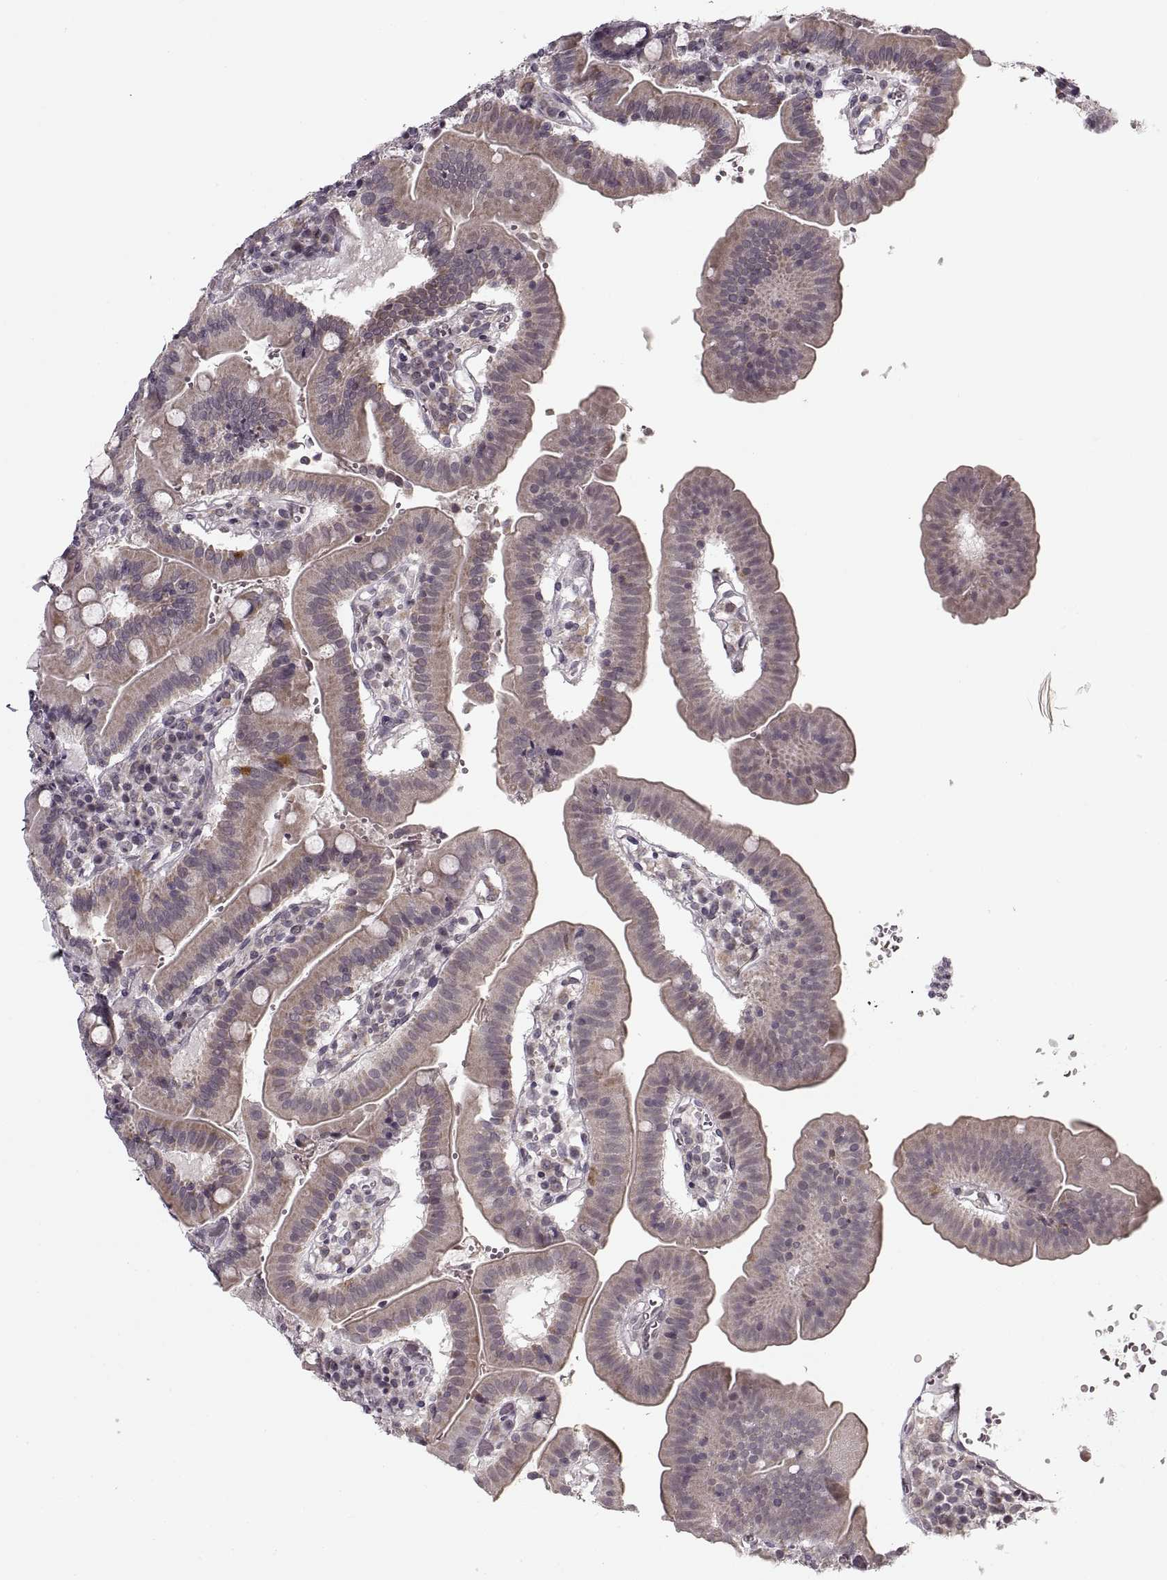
{"staining": {"intensity": "negative", "quantity": "none", "location": "none"}, "tissue": "duodenum", "cell_type": "Glandular cells", "image_type": "normal", "snomed": [{"axis": "morphology", "description": "Normal tissue, NOS"}, {"axis": "topography", "description": "Duodenum"}], "caption": "Immunohistochemical staining of unremarkable duodenum reveals no significant expression in glandular cells. (Brightfield microscopy of DAB (3,3'-diaminobenzidine) immunohistochemistry at high magnification).", "gene": "ASIC3", "patient": {"sex": "female", "age": 62}}